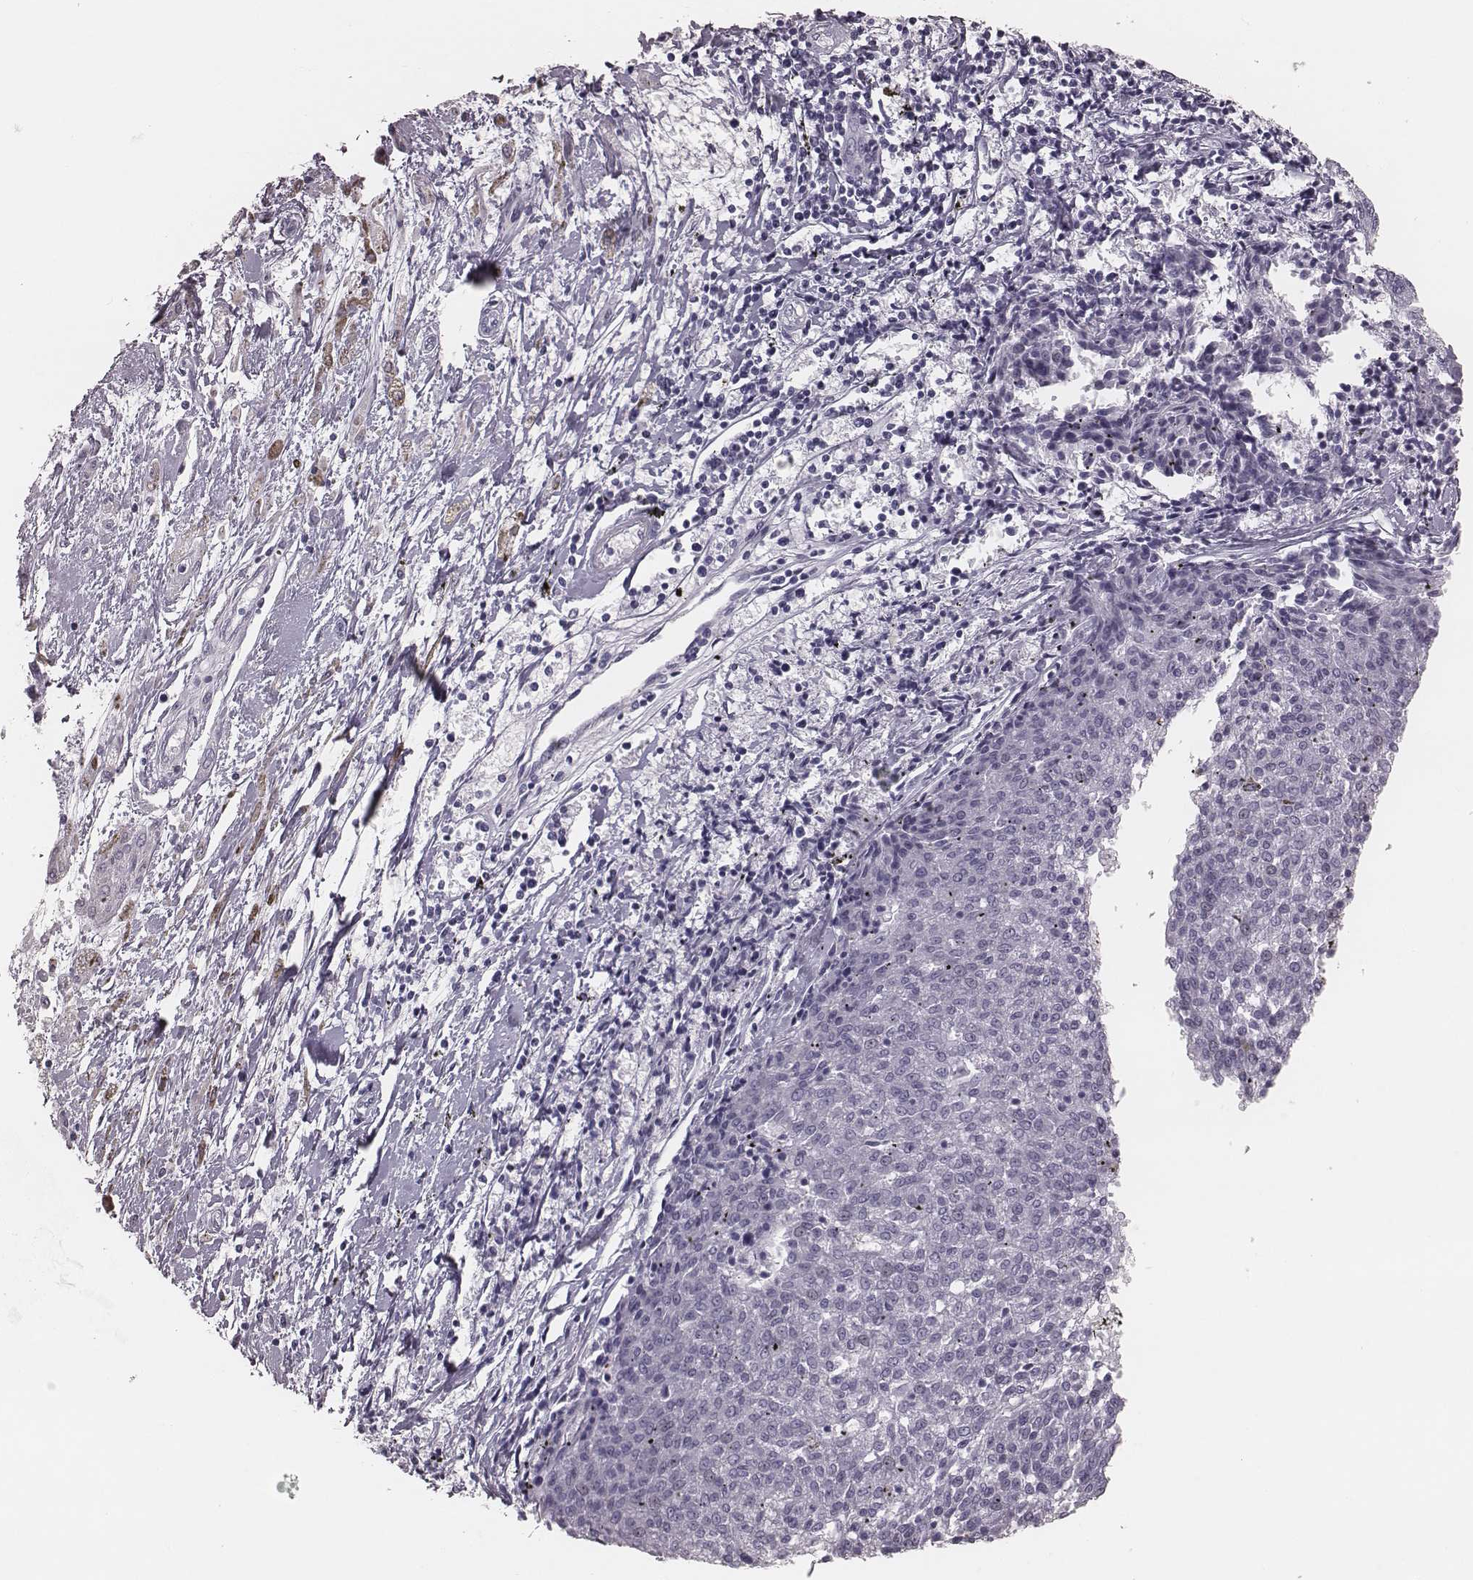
{"staining": {"intensity": "weak", "quantity": "<25%", "location": "cytoplasmic/membranous"}, "tissue": "melanoma", "cell_type": "Tumor cells", "image_type": "cancer", "snomed": [{"axis": "morphology", "description": "Malignant melanoma, NOS"}, {"axis": "topography", "description": "Skin"}], "caption": "An immunohistochemistry (IHC) photomicrograph of malignant melanoma is shown. There is no staining in tumor cells of malignant melanoma.", "gene": "KRT74", "patient": {"sex": "female", "age": 72}}